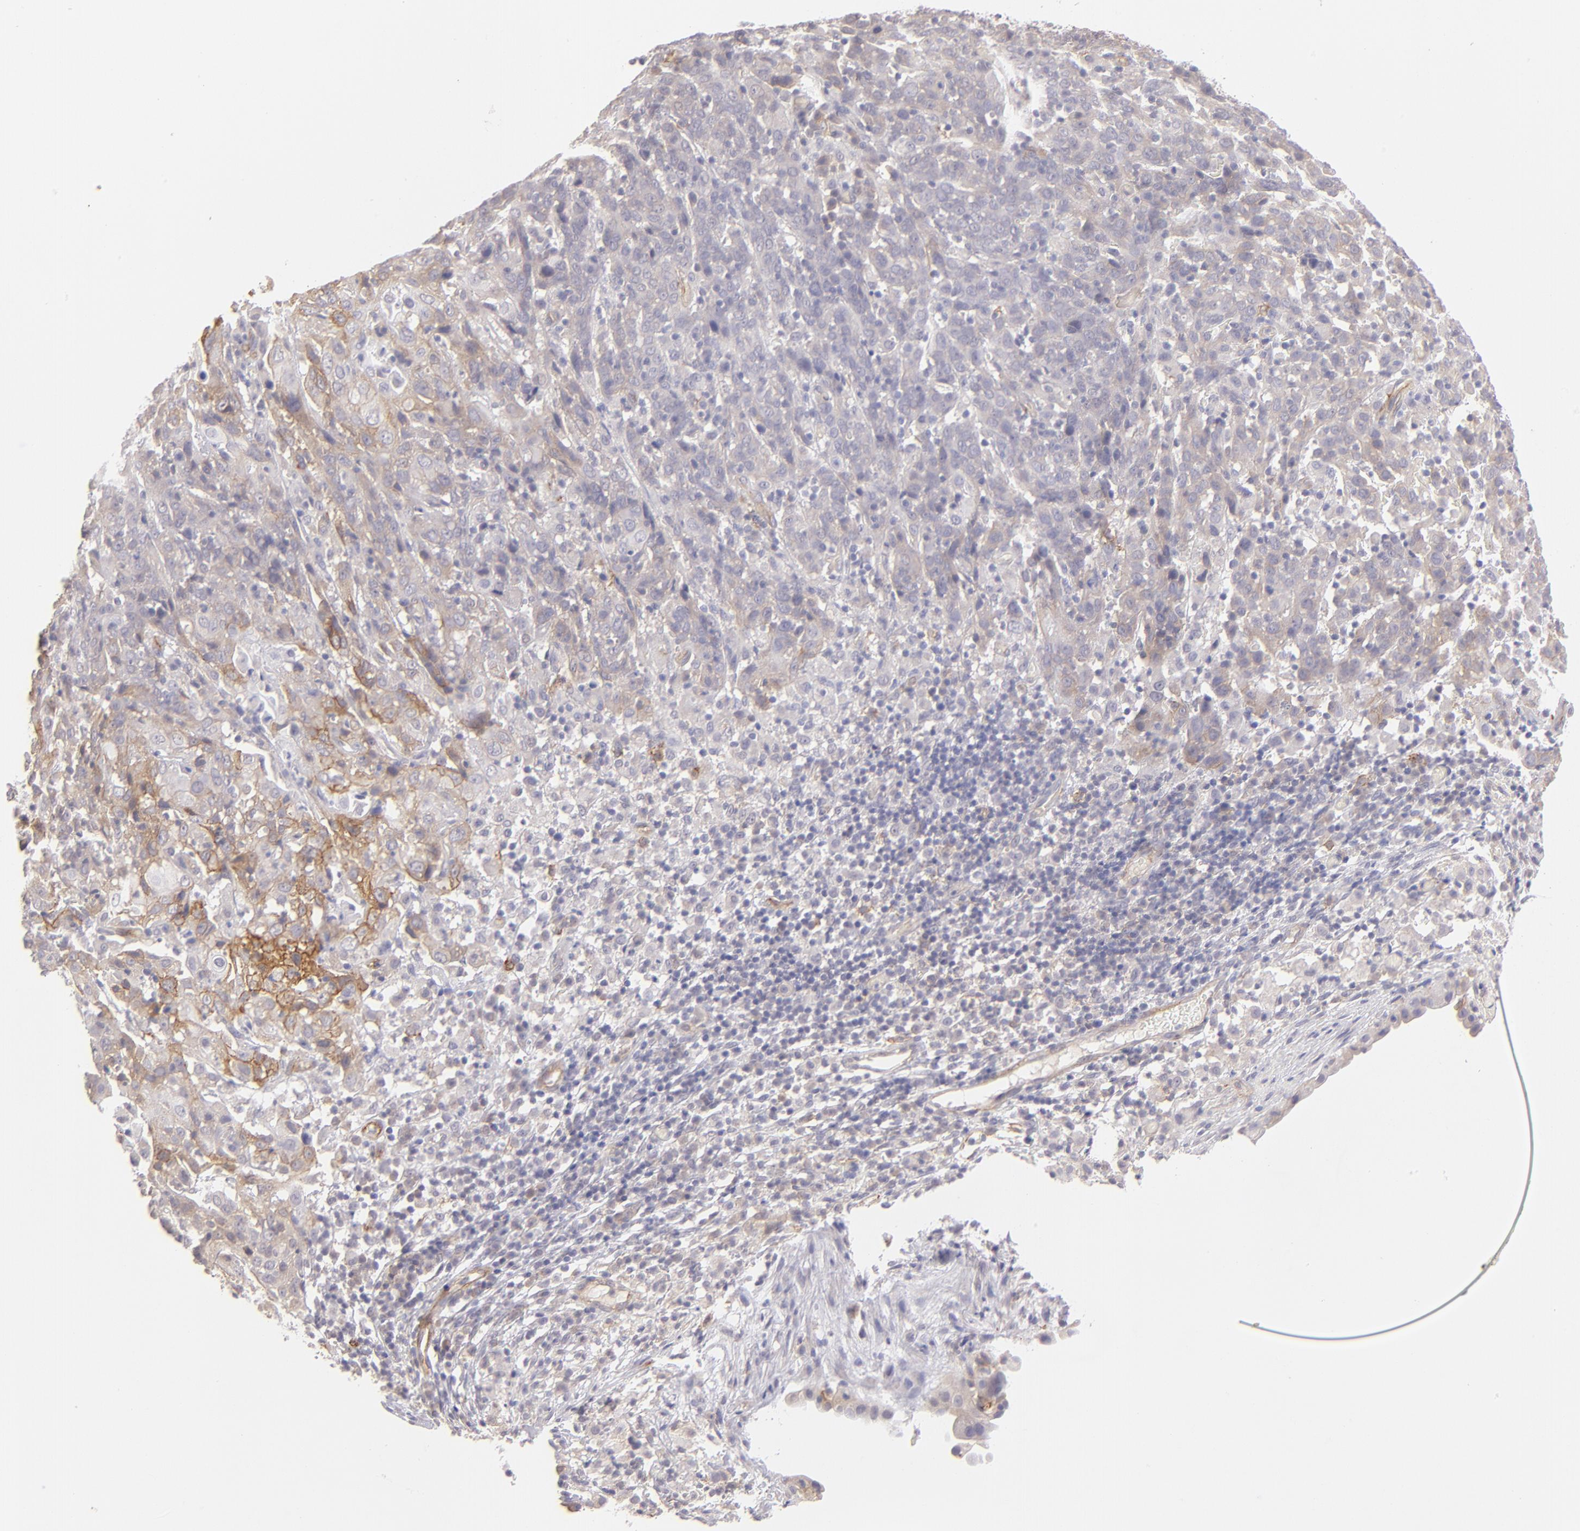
{"staining": {"intensity": "moderate", "quantity": "25%-75%", "location": "cytoplasmic/membranous"}, "tissue": "cervical cancer", "cell_type": "Tumor cells", "image_type": "cancer", "snomed": [{"axis": "morphology", "description": "Normal tissue, NOS"}, {"axis": "morphology", "description": "Squamous cell carcinoma, NOS"}, {"axis": "topography", "description": "Cervix"}], "caption": "Tumor cells exhibit moderate cytoplasmic/membranous staining in approximately 25%-75% of cells in cervical squamous cell carcinoma.", "gene": "THBD", "patient": {"sex": "female", "age": 67}}